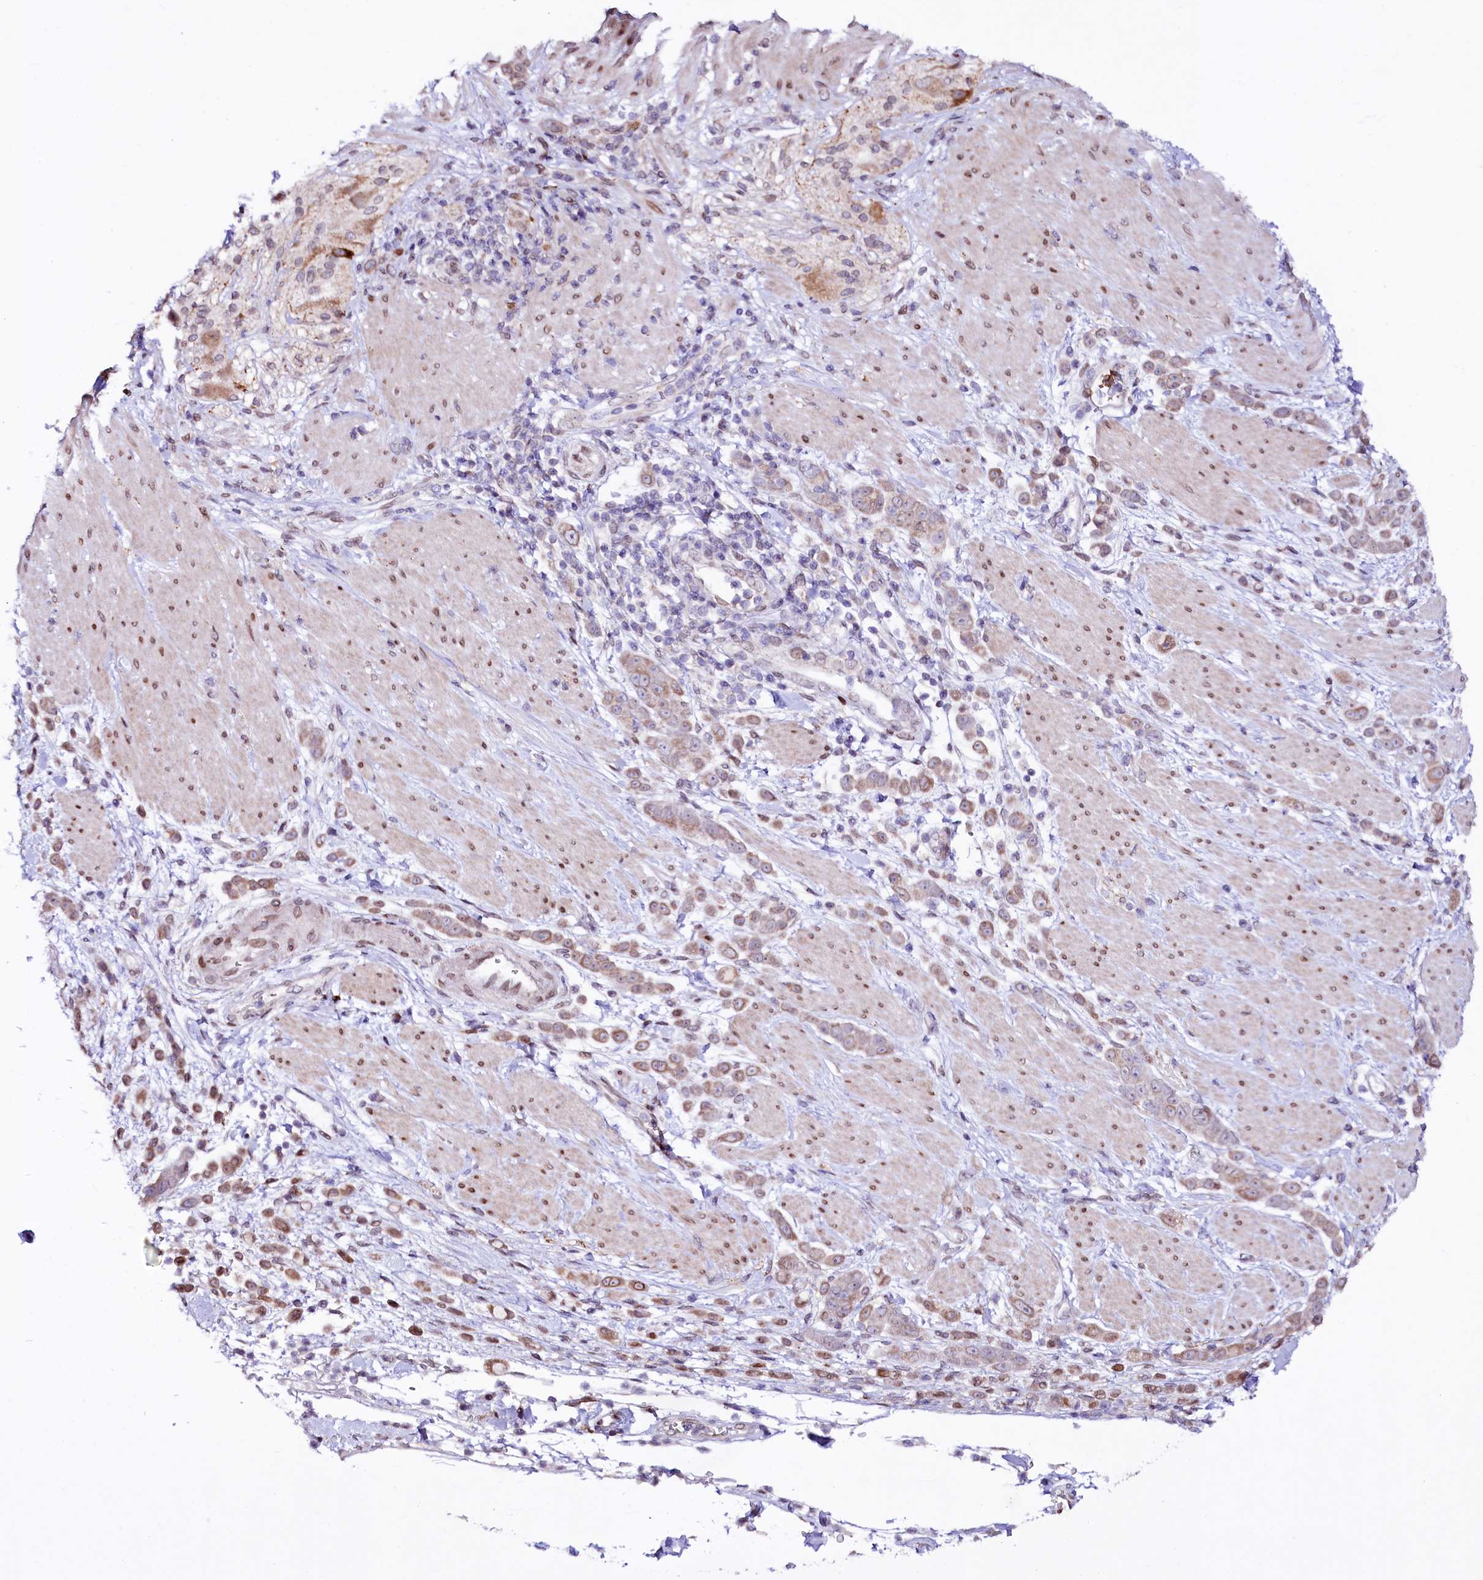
{"staining": {"intensity": "weak", "quantity": ">75%", "location": "cytoplasmic/membranous"}, "tissue": "pancreatic cancer", "cell_type": "Tumor cells", "image_type": "cancer", "snomed": [{"axis": "morphology", "description": "Normal tissue, NOS"}, {"axis": "morphology", "description": "Adenocarcinoma, NOS"}, {"axis": "topography", "description": "Pancreas"}], "caption": "The histopathology image exhibits immunohistochemical staining of adenocarcinoma (pancreatic). There is weak cytoplasmic/membranous staining is seen in approximately >75% of tumor cells.", "gene": "ZNF226", "patient": {"sex": "female", "age": 64}}